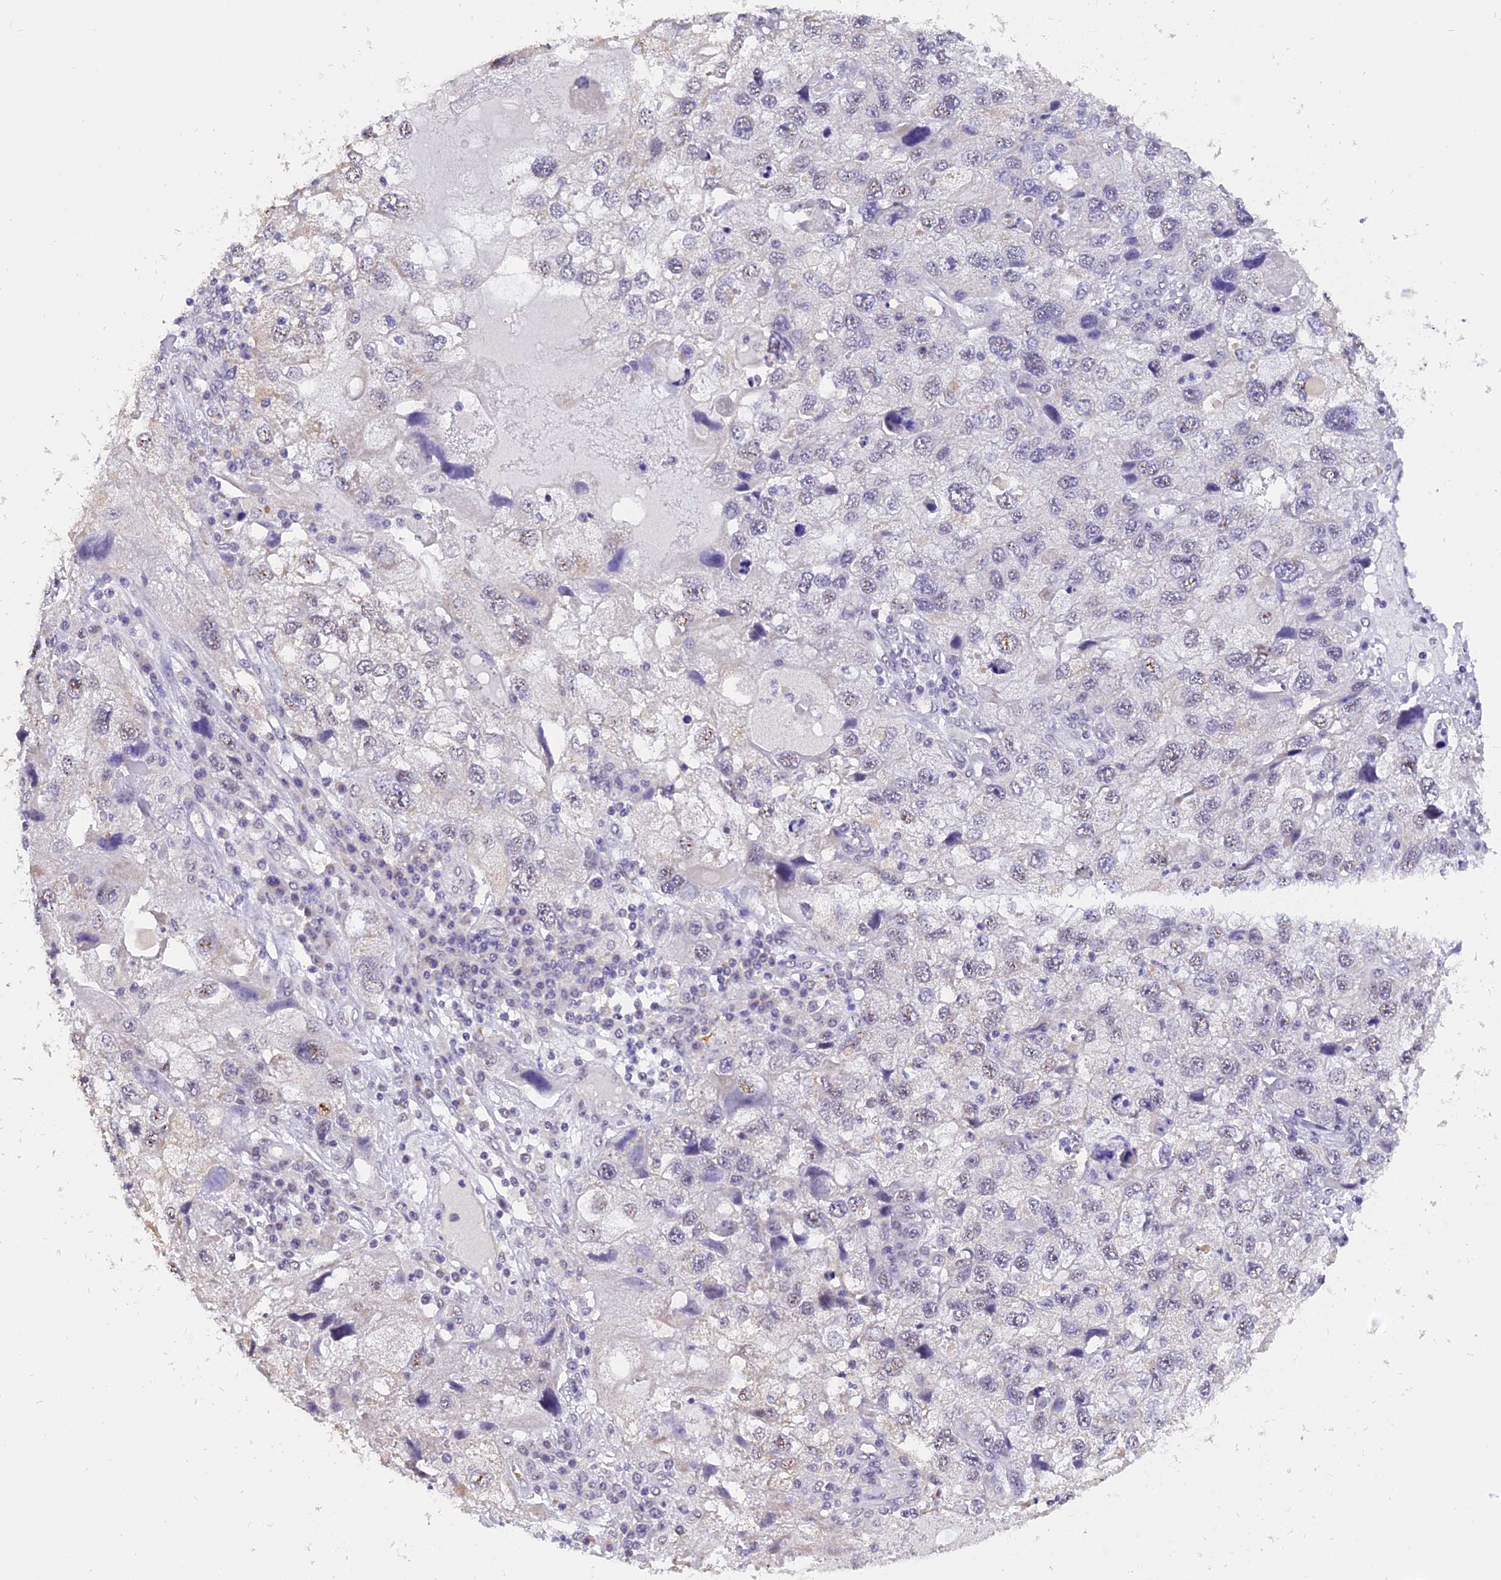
{"staining": {"intensity": "weak", "quantity": "<25%", "location": "nuclear"}, "tissue": "endometrial cancer", "cell_type": "Tumor cells", "image_type": "cancer", "snomed": [{"axis": "morphology", "description": "Adenocarcinoma, NOS"}, {"axis": "topography", "description": "Endometrium"}], "caption": "This is a micrograph of immunohistochemistry staining of endometrial cancer, which shows no expression in tumor cells. The staining is performed using DAB (3,3'-diaminobenzidine) brown chromogen with nuclei counter-stained in using hematoxylin.", "gene": "AHSP", "patient": {"sex": "female", "age": 49}}